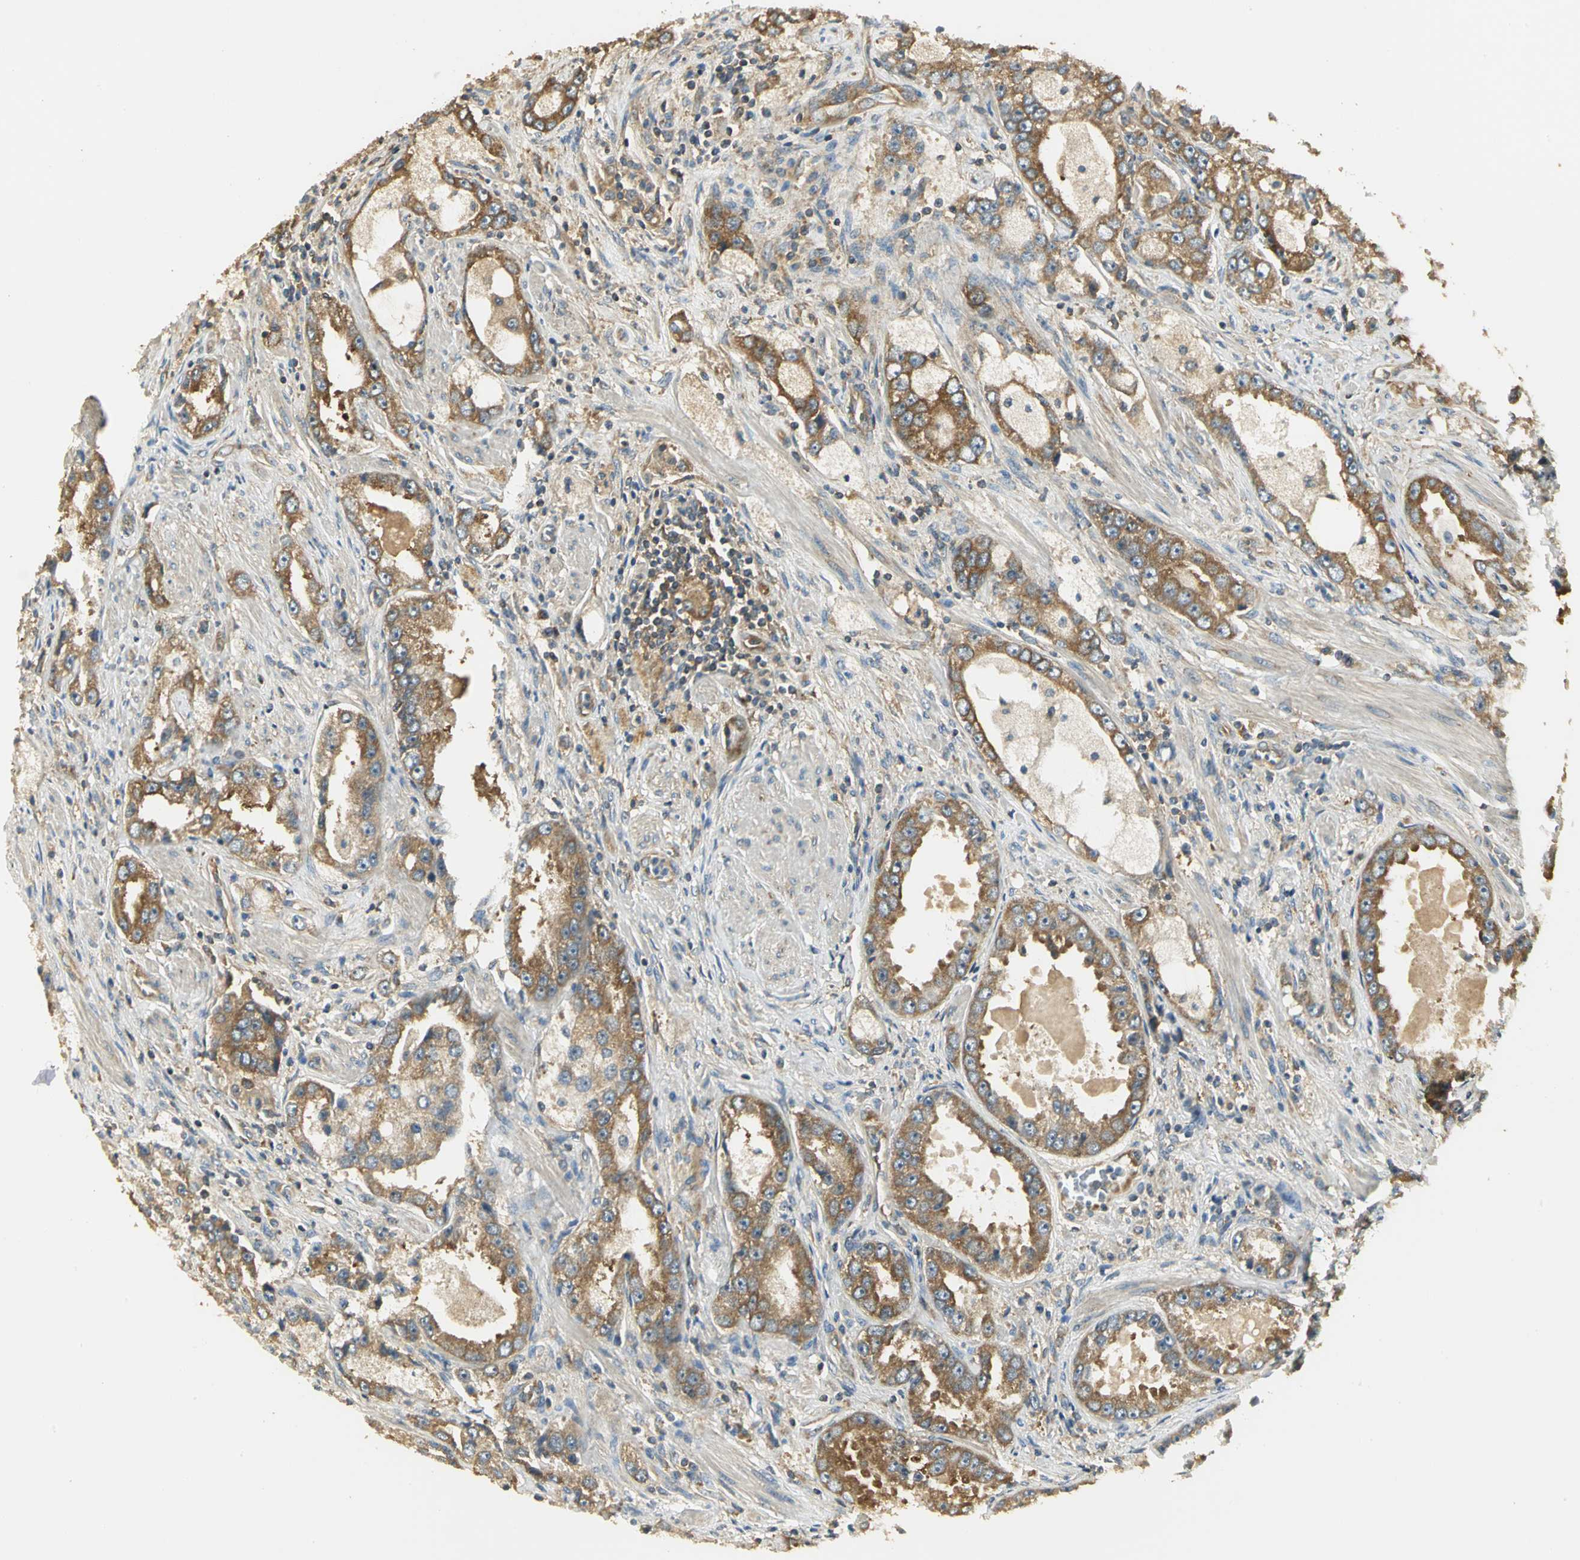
{"staining": {"intensity": "moderate", "quantity": ">75%", "location": "cytoplasmic/membranous"}, "tissue": "prostate cancer", "cell_type": "Tumor cells", "image_type": "cancer", "snomed": [{"axis": "morphology", "description": "Adenocarcinoma, High grade"}, {"axis": "topography", "description": "Prostate"}], "caption": "Immunohistochemical staining of human prostate high-grade adenocarcinoma shows medium levels of moderate cytoplasmic/membranous expression in about >75% of tumor cells.", "gene": "RARS1", "patient": {"sex": "male", "age": 63}}